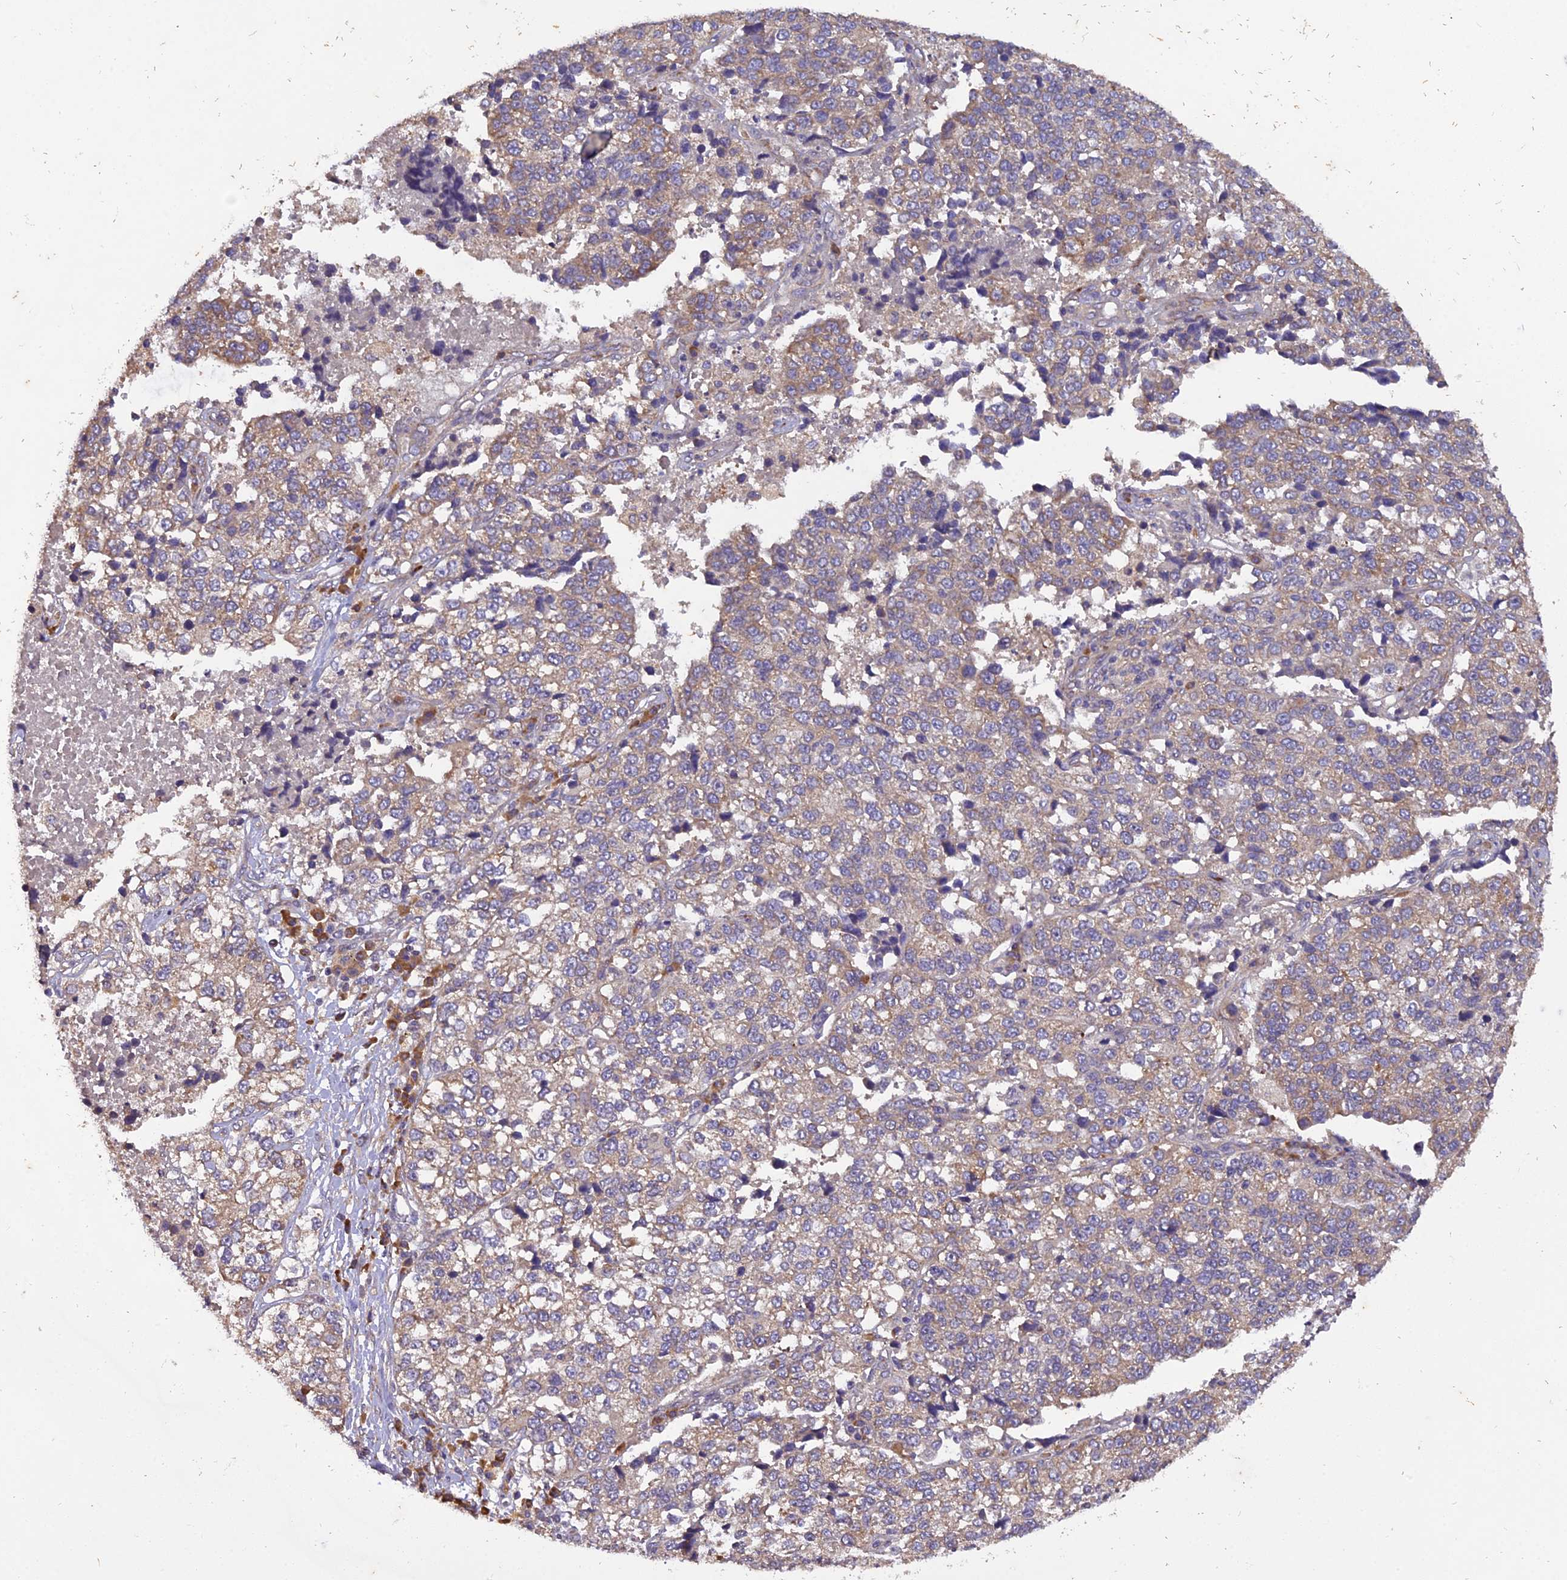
{"staining": {"intensity": "weak", "quantity": "<25%", "location": "cytoplasmic/membranous"}, "tissue": "lung cancer", "cell_type": "Tumor cells", "image_type": "cancer", "snomed": [{"axis": "morphology", "description": "Adenocarcinoma, NOS"}, {"axis": "topography", "description": "Lung"}], "caption": "High power microscopy image of an immunohistochemistry (IHC) photomicrograph of lung cancer, revealing no significant expression in tumor cells. Nuclei are stained in blue.", "gene": "CENPL", "patient": {"sex": "male", "age": 49}}